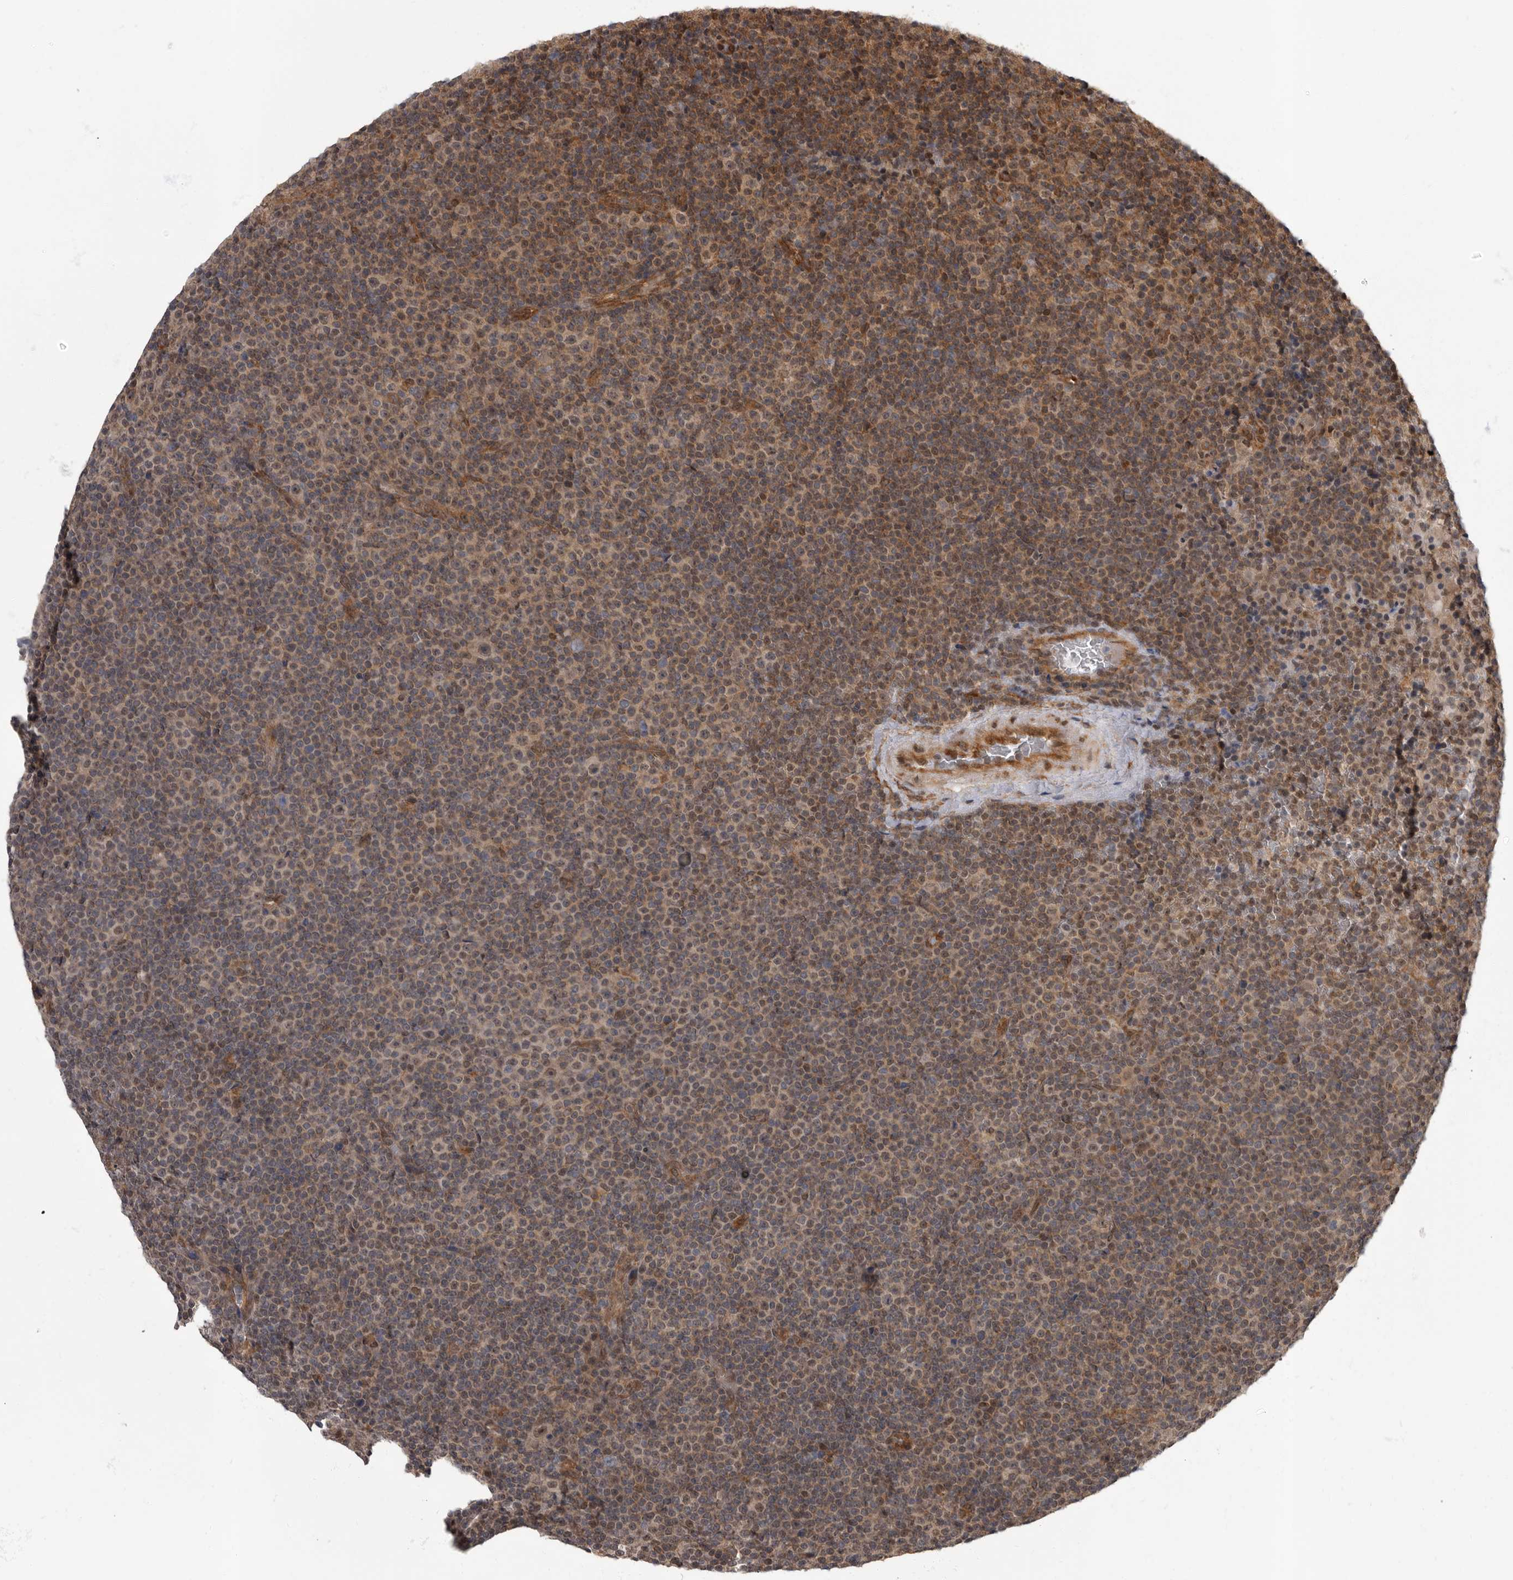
{"staining": {"intensity": "moderate", "quantity": "25%-75%", "location": "cytoplasmic/membranous,nuclear"}, "tissue": "lymphoma", "cell_type": "Tumor cells", "image_type": "cancer", "snomed": [{"axis": "morphology", "description": "Malignant lymphoma, non-Hodgkin's type, Low grade"}, {"axis": "topography", "description": "Lymph node"}], "caption": "Protein expression analysis of human malignant lymphoma, non-Hodgkin's type (low-grade) reveals moderate cytoplasmic/membranous and nuclear expression in about 25%-75% of tumor cells. Using DAB (brown) and hematoxylin (blue) stains, captured at high magnification using brightfield microscopy.", "gene": "VPS50", "patient": {"sex": "female", "age": 67}}